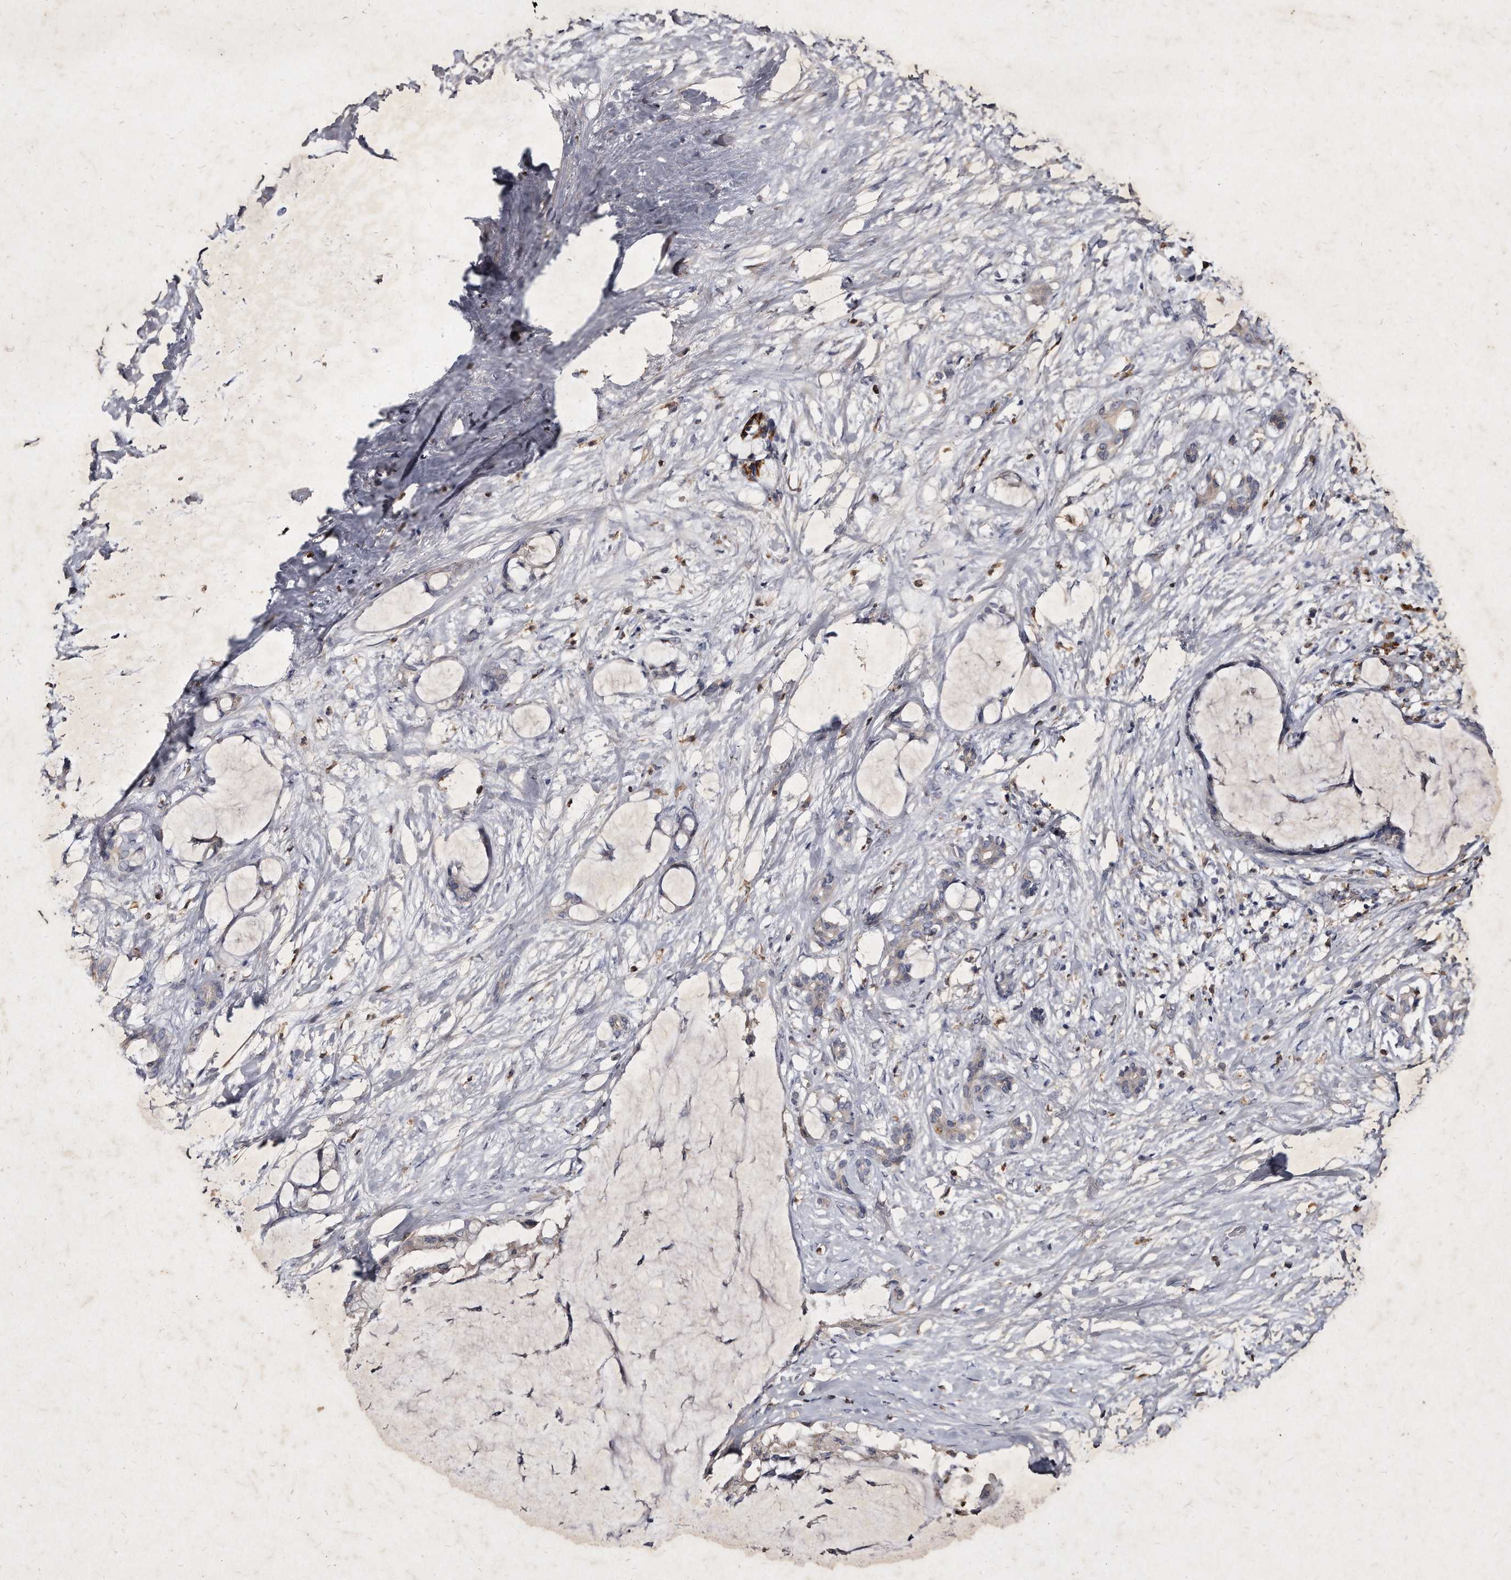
{"staining": {"intensity": "negative", "quantity": "none", "location": "none"}, "tissue": "pancreatic cancer", "cell_type": "Tumor cells", "image_type": "cancer", "snomed": [{"axis": "morphology", "description": "Adenocarcinoma, NOS"}, {"axis": "topography", "description": "Pancreas"}], "caption": "Pancreatic cancer was stained to show a protein in brown. There is no significant expression in tumor cells. (Brightfield microscopy of DAB IHC at high magnification).", "gene": "KLHDC3", "patient": {"sex": "male", "age": 41}}